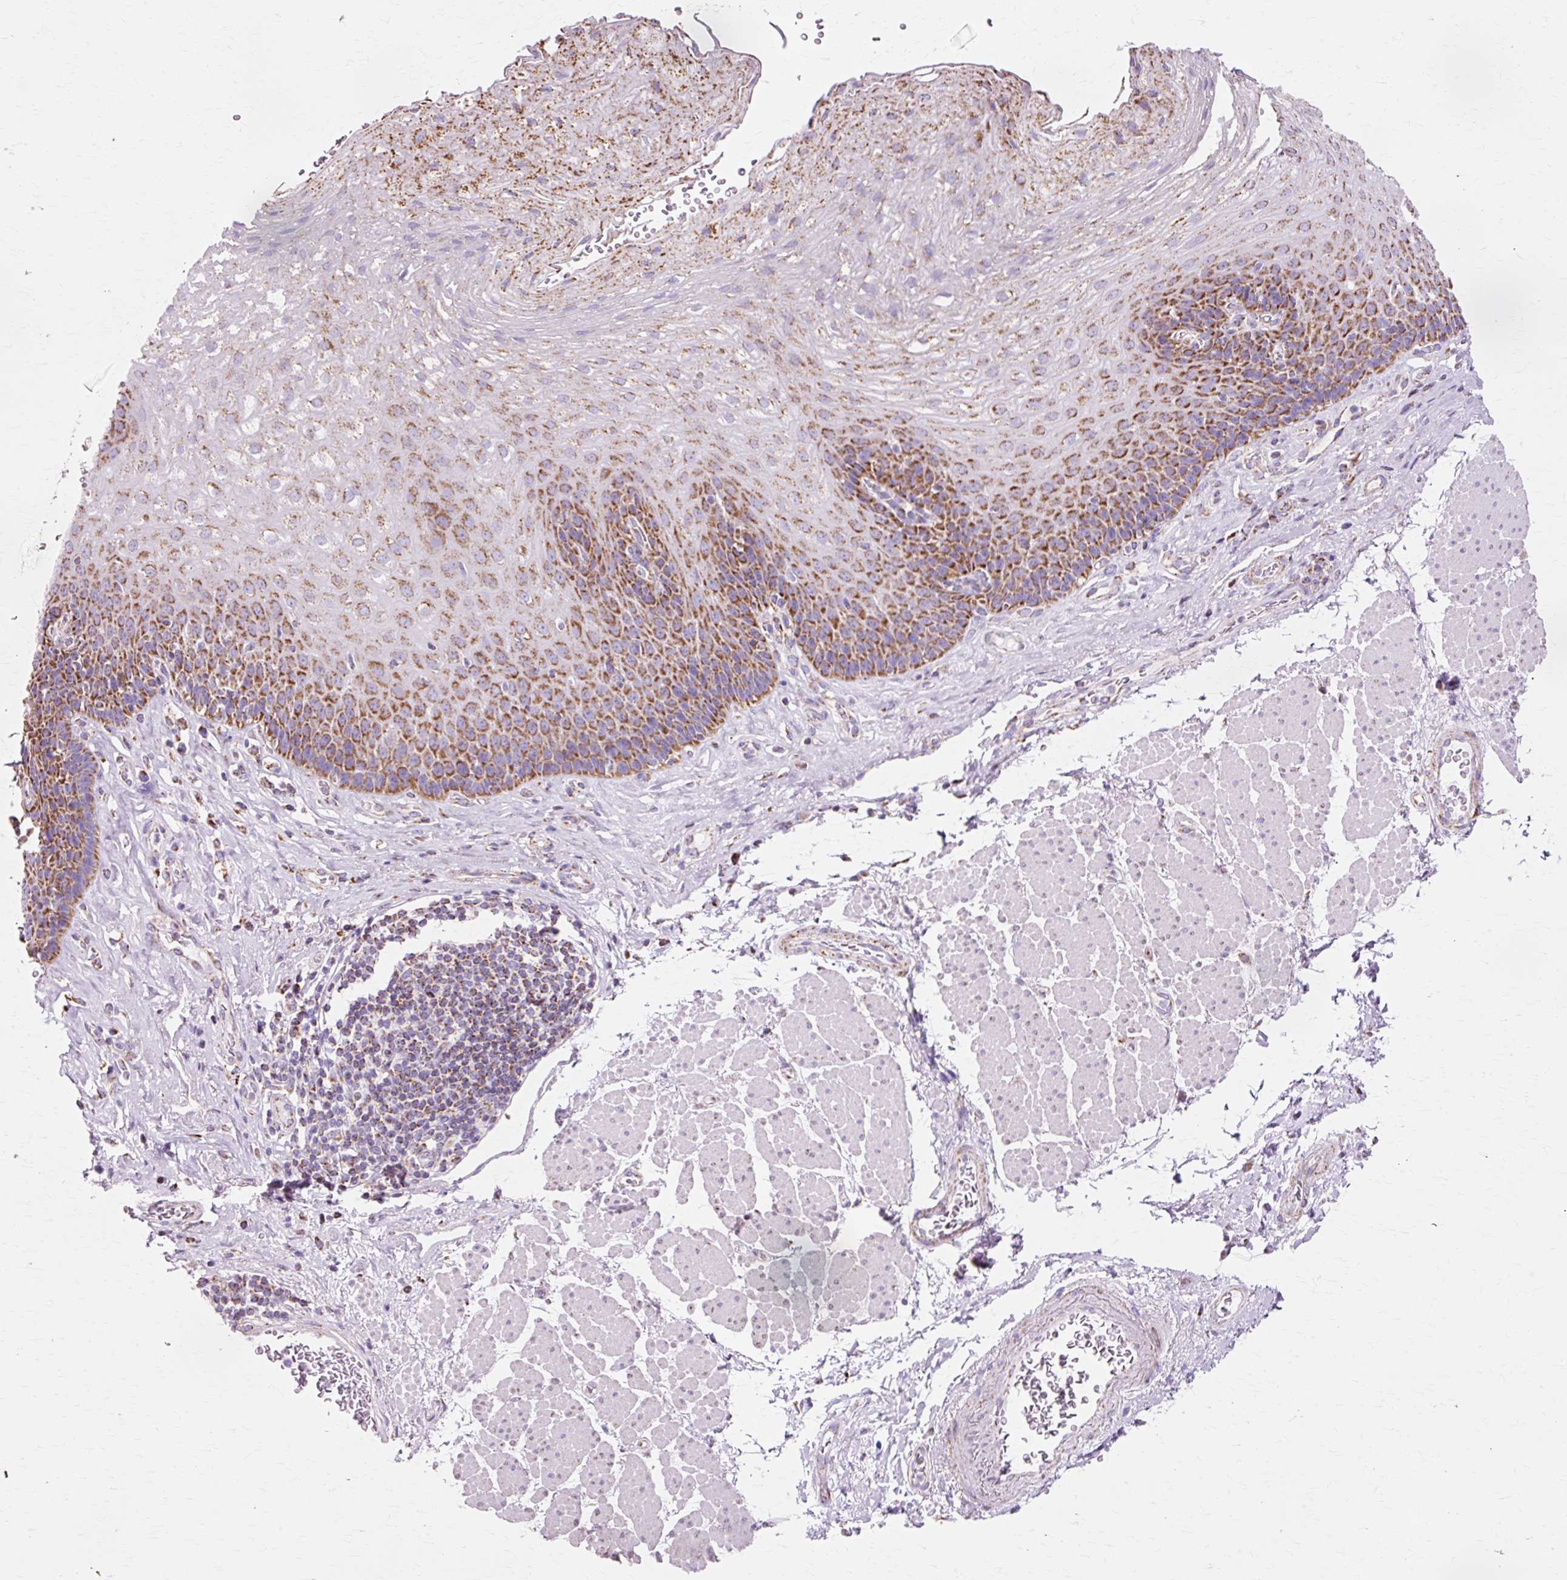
{"staining": {"intensity": "strong", "quantity": "25%-75%", "location": "cytoplasmic/membranous"}, "tissue": "esophagus", "cell_type": "Squamous epithelial cells", "image_type": "normal", "snomed": [{"axis": "morphology", "description": "Normal tissue, NOS"}, {"axis": "topography", "description": "Esophagus"}], "caption": "IHC photomicrograph of normal esophagus: human esophagus stained using immunohistochemistry reveals high levels of strong protein expression localized specifically in the cytoplasmic/membranous of squamous epithelial cells, appearing as a cytoplasmic/membranous brown color.", "gene": "ATP5PO", "patient": {"sex": "female", "age": 66}}